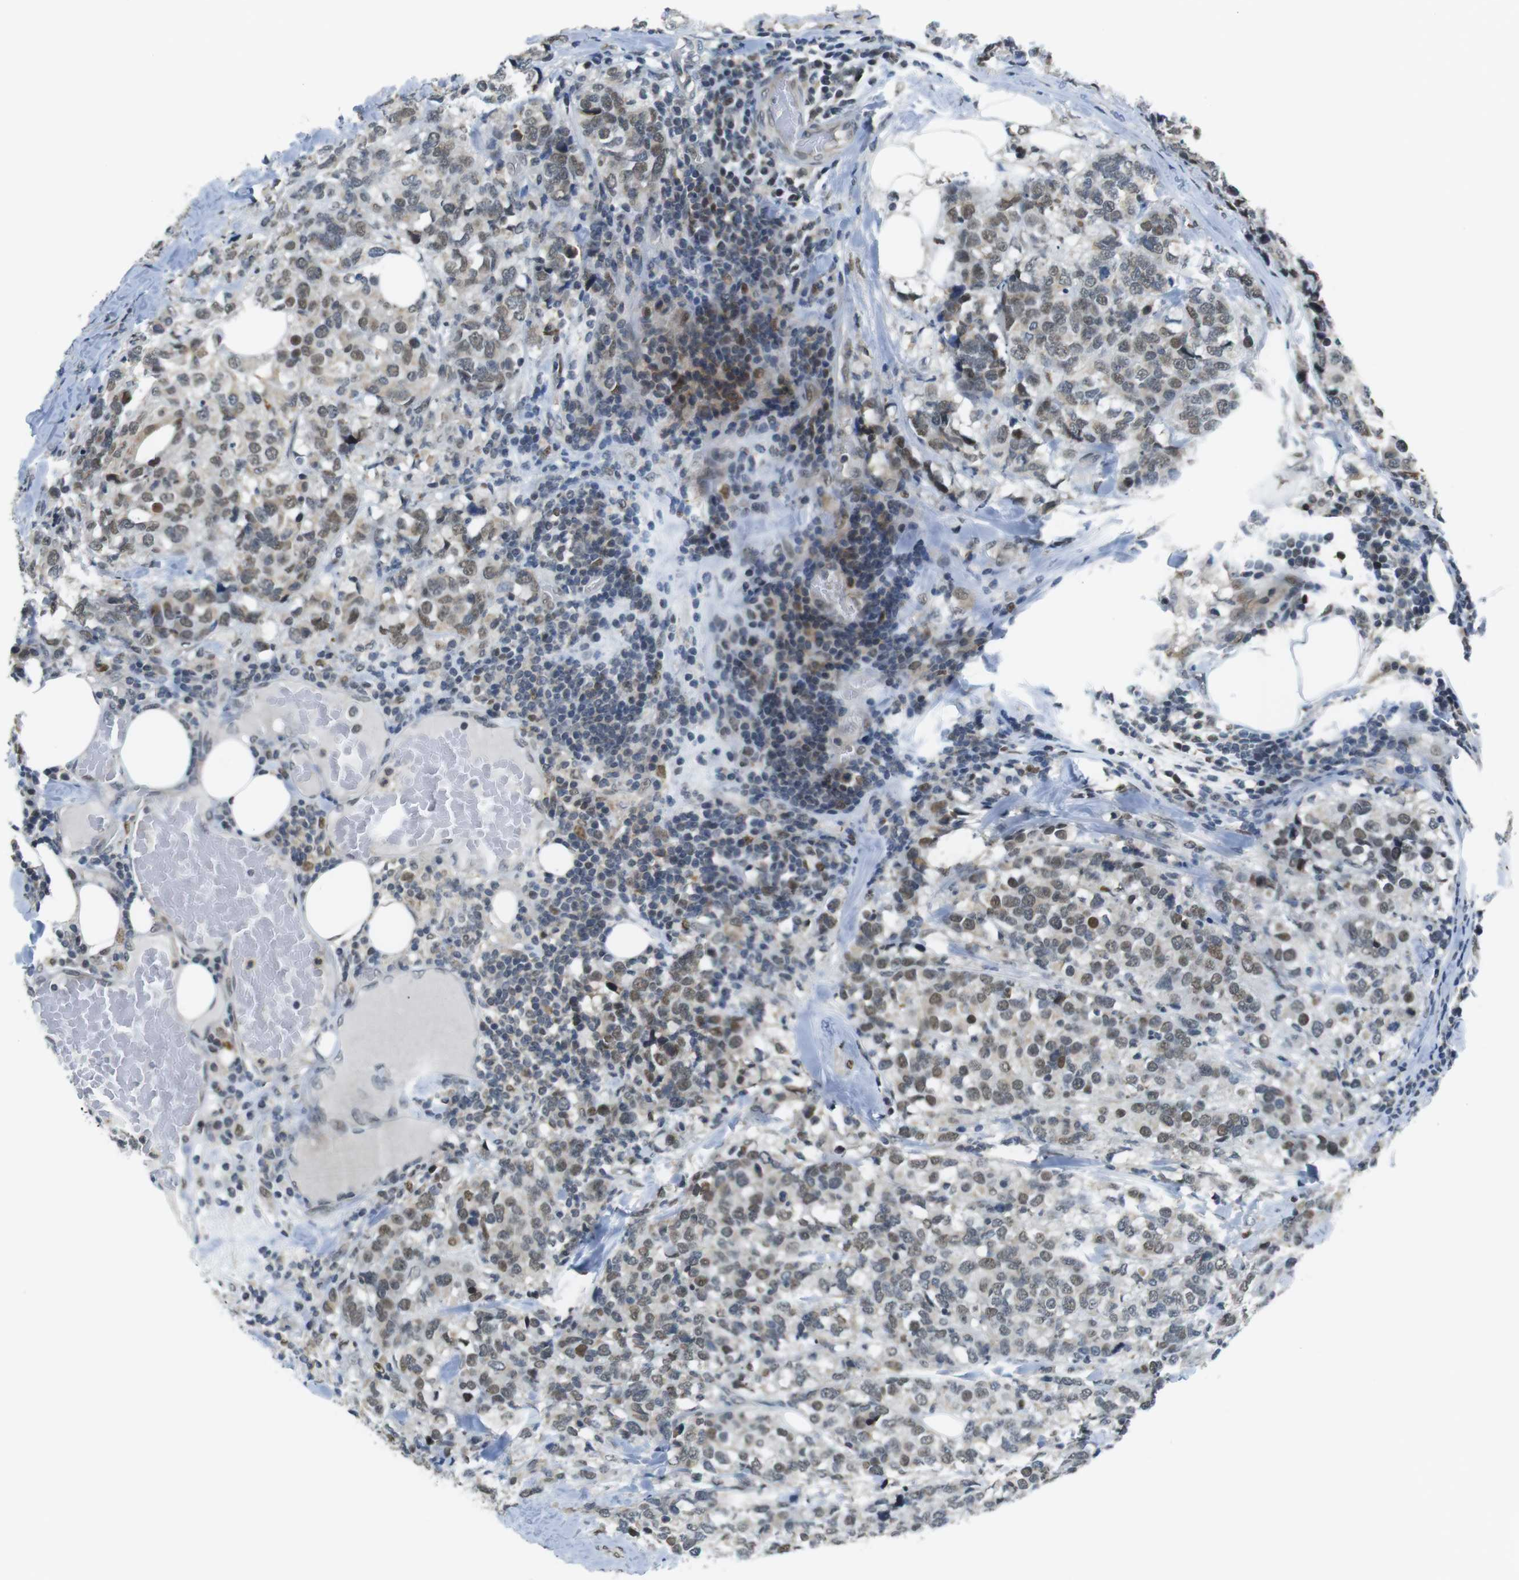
{"staining": {"intensity": "moderate", "quantity": "25%-75%", "location": "nuclear"}, "tissue": "breast cancer", "cell_type": "Tumor cells", "image_type": "cancer", "snomed": [{"axis": "morphology", "description": "Lobular carcinoma"}, {"axis": "topography", "description": "Breast"}], "caption": "Lobular carcinoma (breast) stained with a brown dye demonstrates moderate nuclear positive staining in about 25%-75% of tumor cells.", "gene": "USP7", "patient": {"sex": "female", "age": 59}}